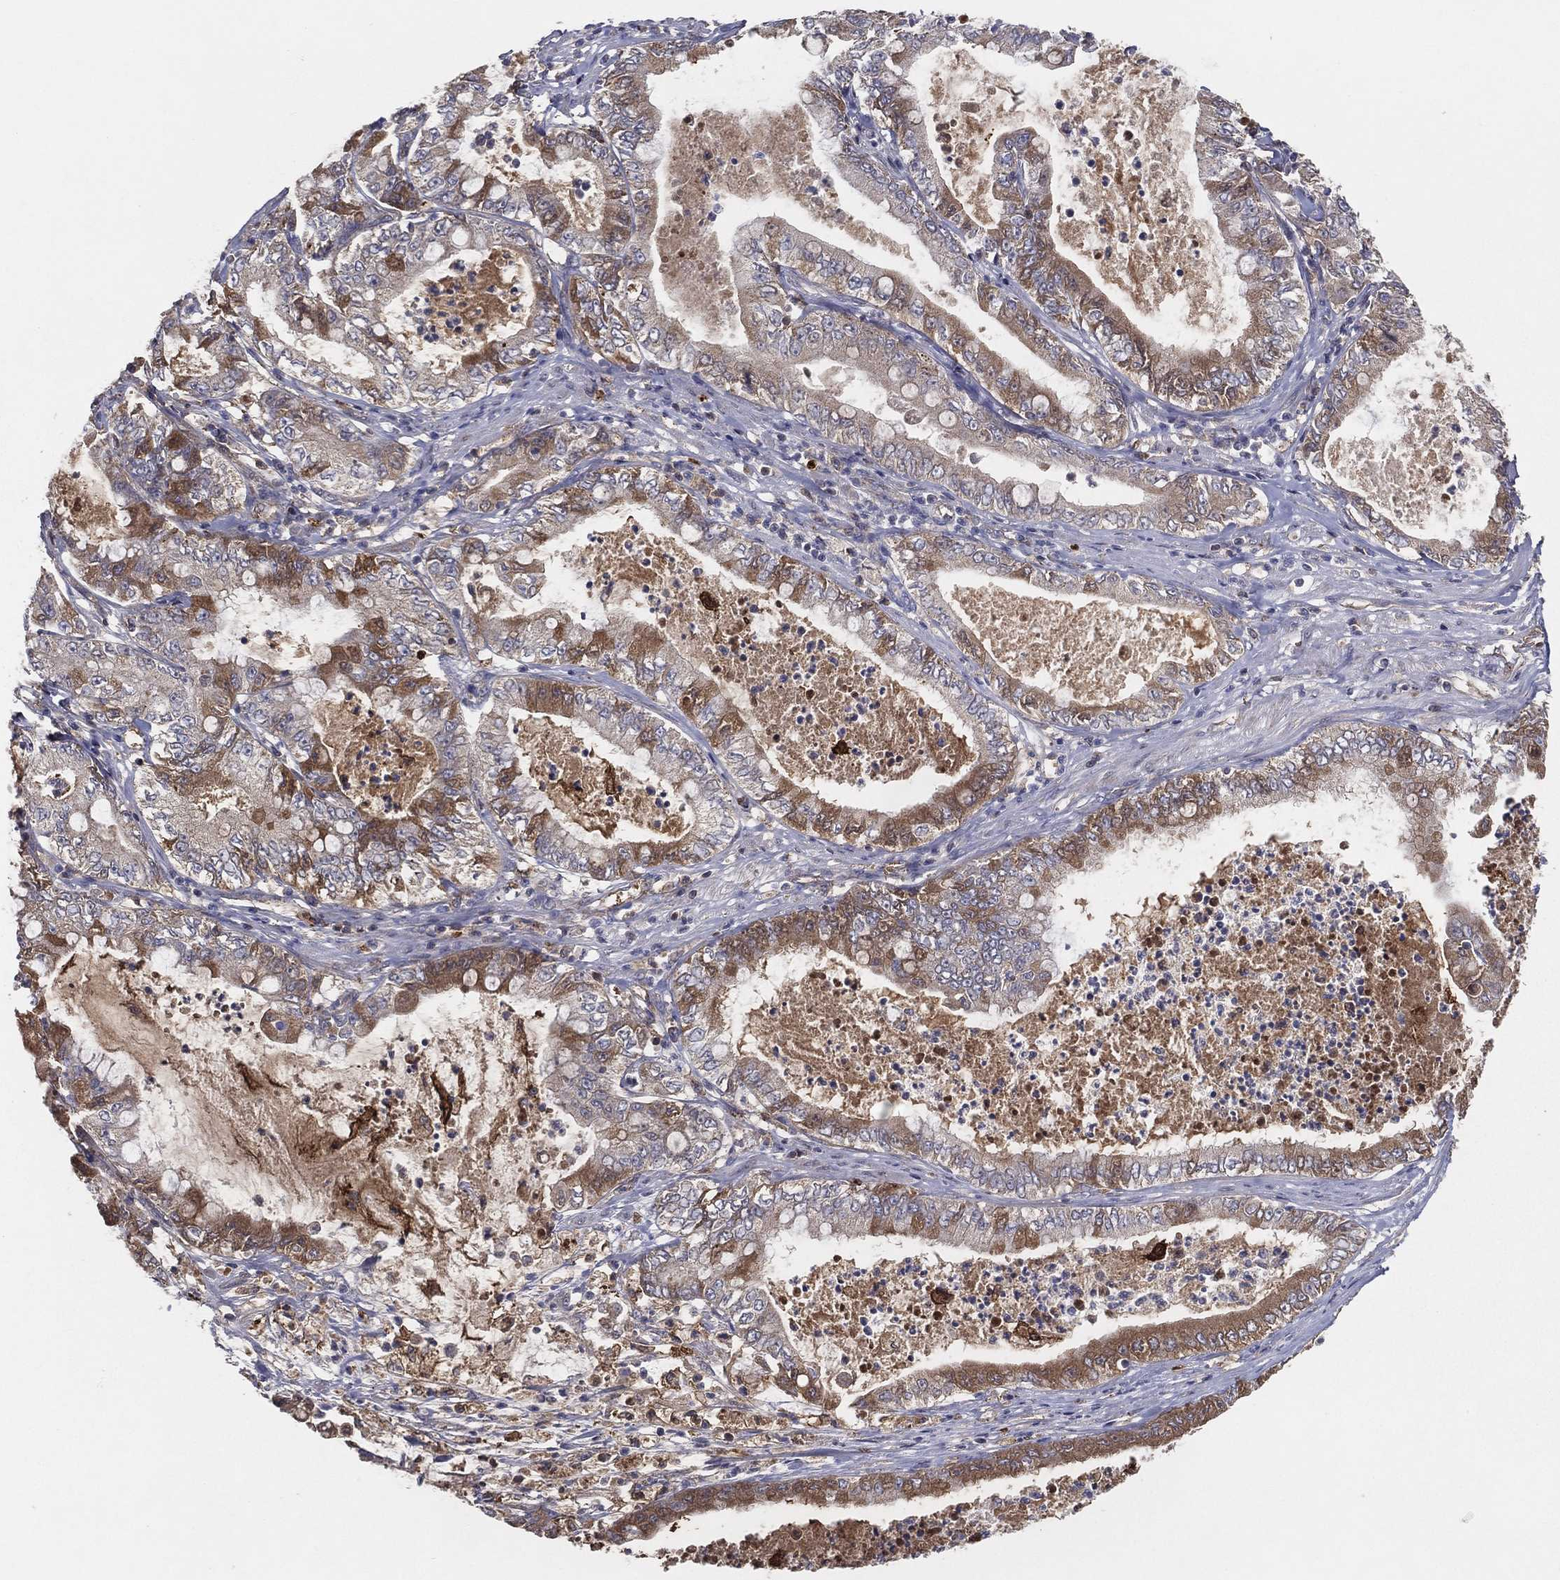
{"staining": {"intensity": "moderate", "quantity": "25%-75%", "location": "cytoplasmic/membranous"}, "tissue": "pancreatic cancer", "cell_type": "Tumor cells", "image_type": "cancer", "snomed": [{"axis": "morphology", "description": "Adenocarcinoma, NOS"}, {"axis": "topography", "description": "Pancreas"}], "caption": "High-power microscopy captured an immunohistochemistry (IHC) photomicrograph of pancreatic cancer, revealing moderate cytoplasmic/membranous staining in about 25%-75% of tumor cells.", "gene": "MT-ND1", "patient": {"sex": "male", "age": 71}}